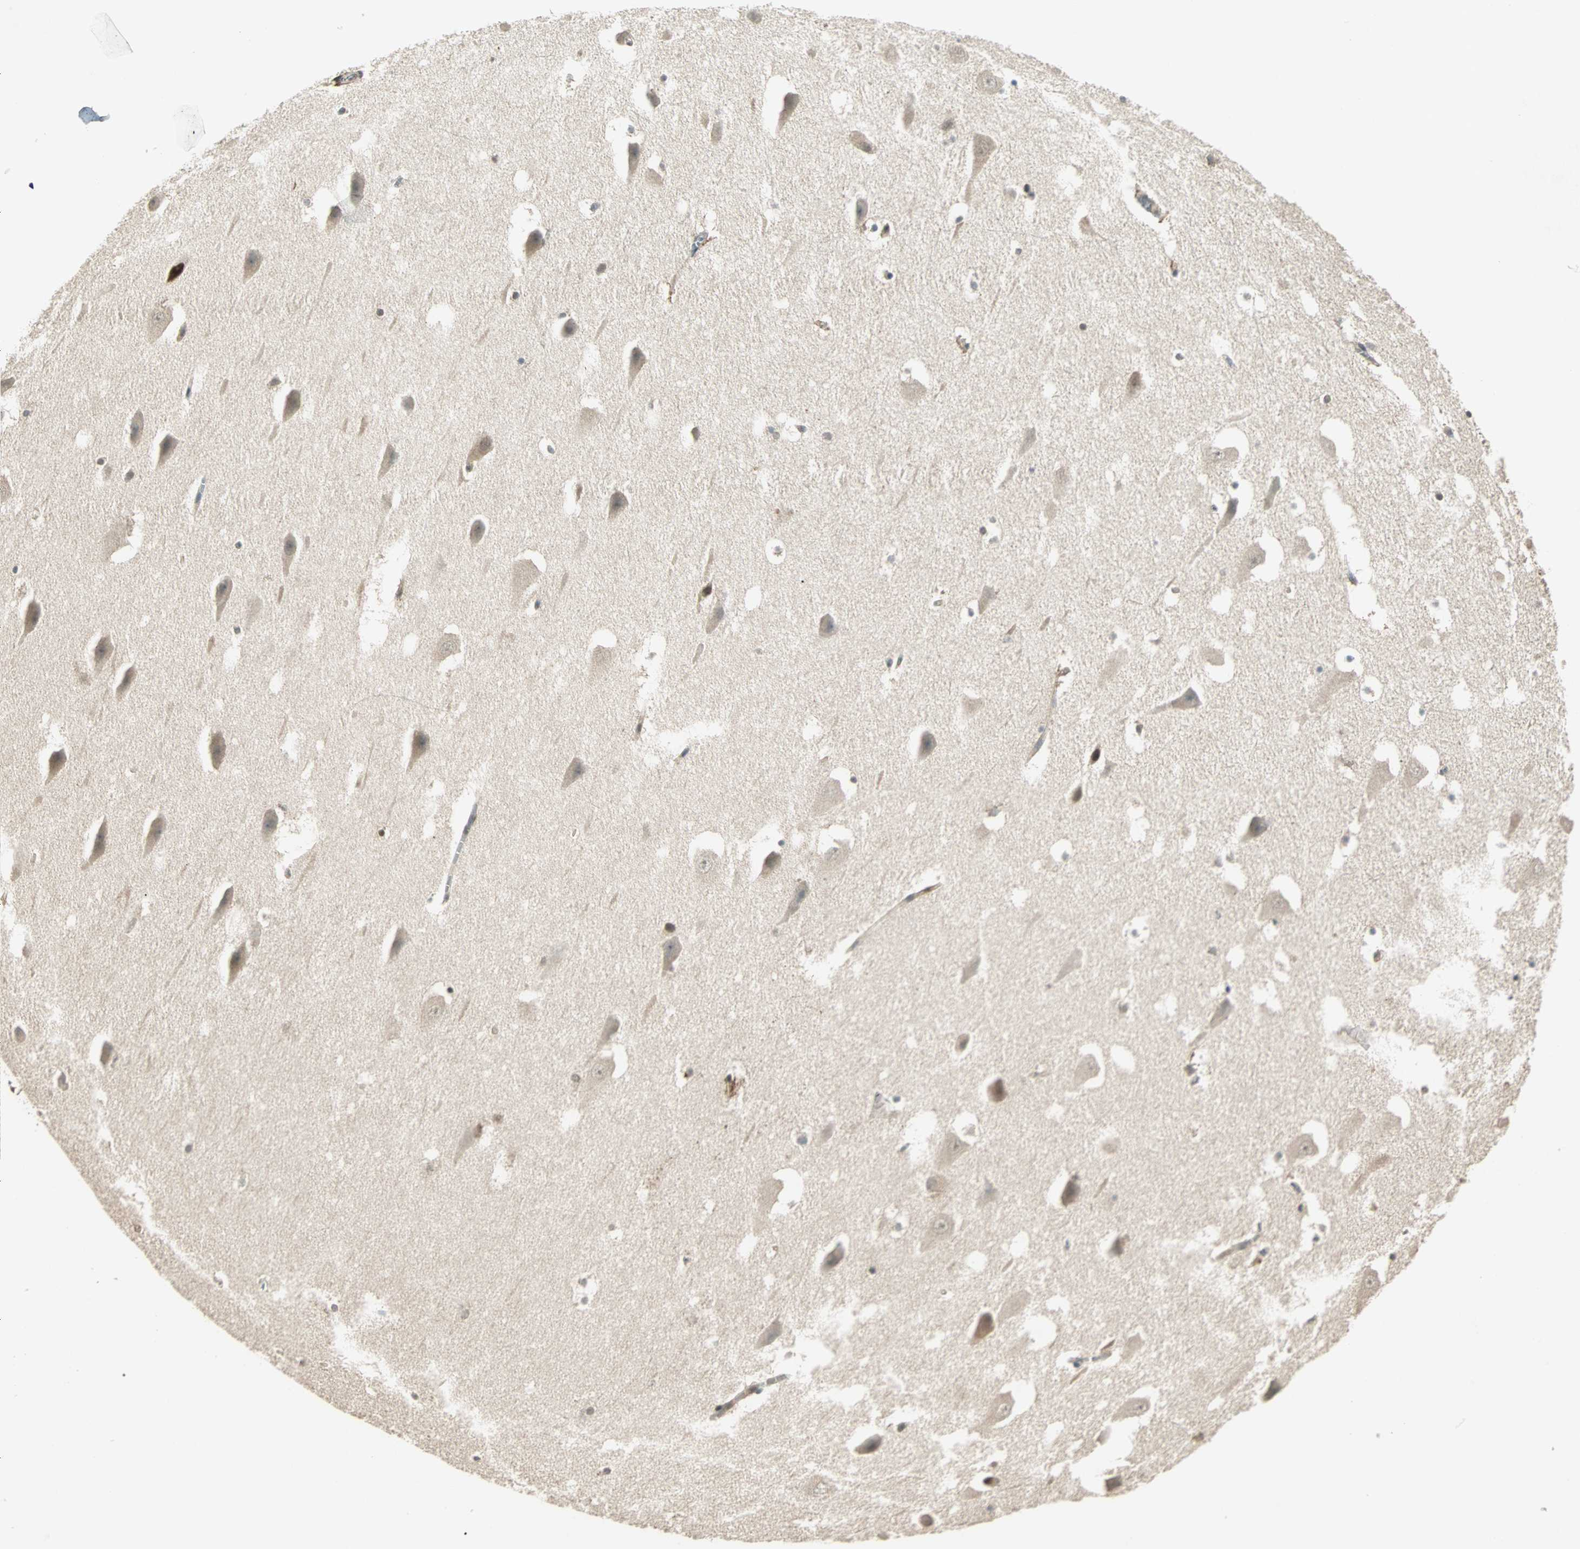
{"staining": {"intensity": "moderate", "quantity": "<25%", "location": "nuclear"}, "tissue": "hippocampus", "cell_type": "Glial cells", "image_type": "normal", "snomed": [{"axis": "morphology", "description": "Normal tissue, NOS"}, {"axis": "topography", "description": "Hippocampus"}], "caption": "This histopathology image shows immunohistochemistry staining of unremarkable human hippocampus, with low moderate nuclear expression in about <25% of glial cells.", "gene": "ZNF701", "patient": {"sex": "male", "age": 45}}